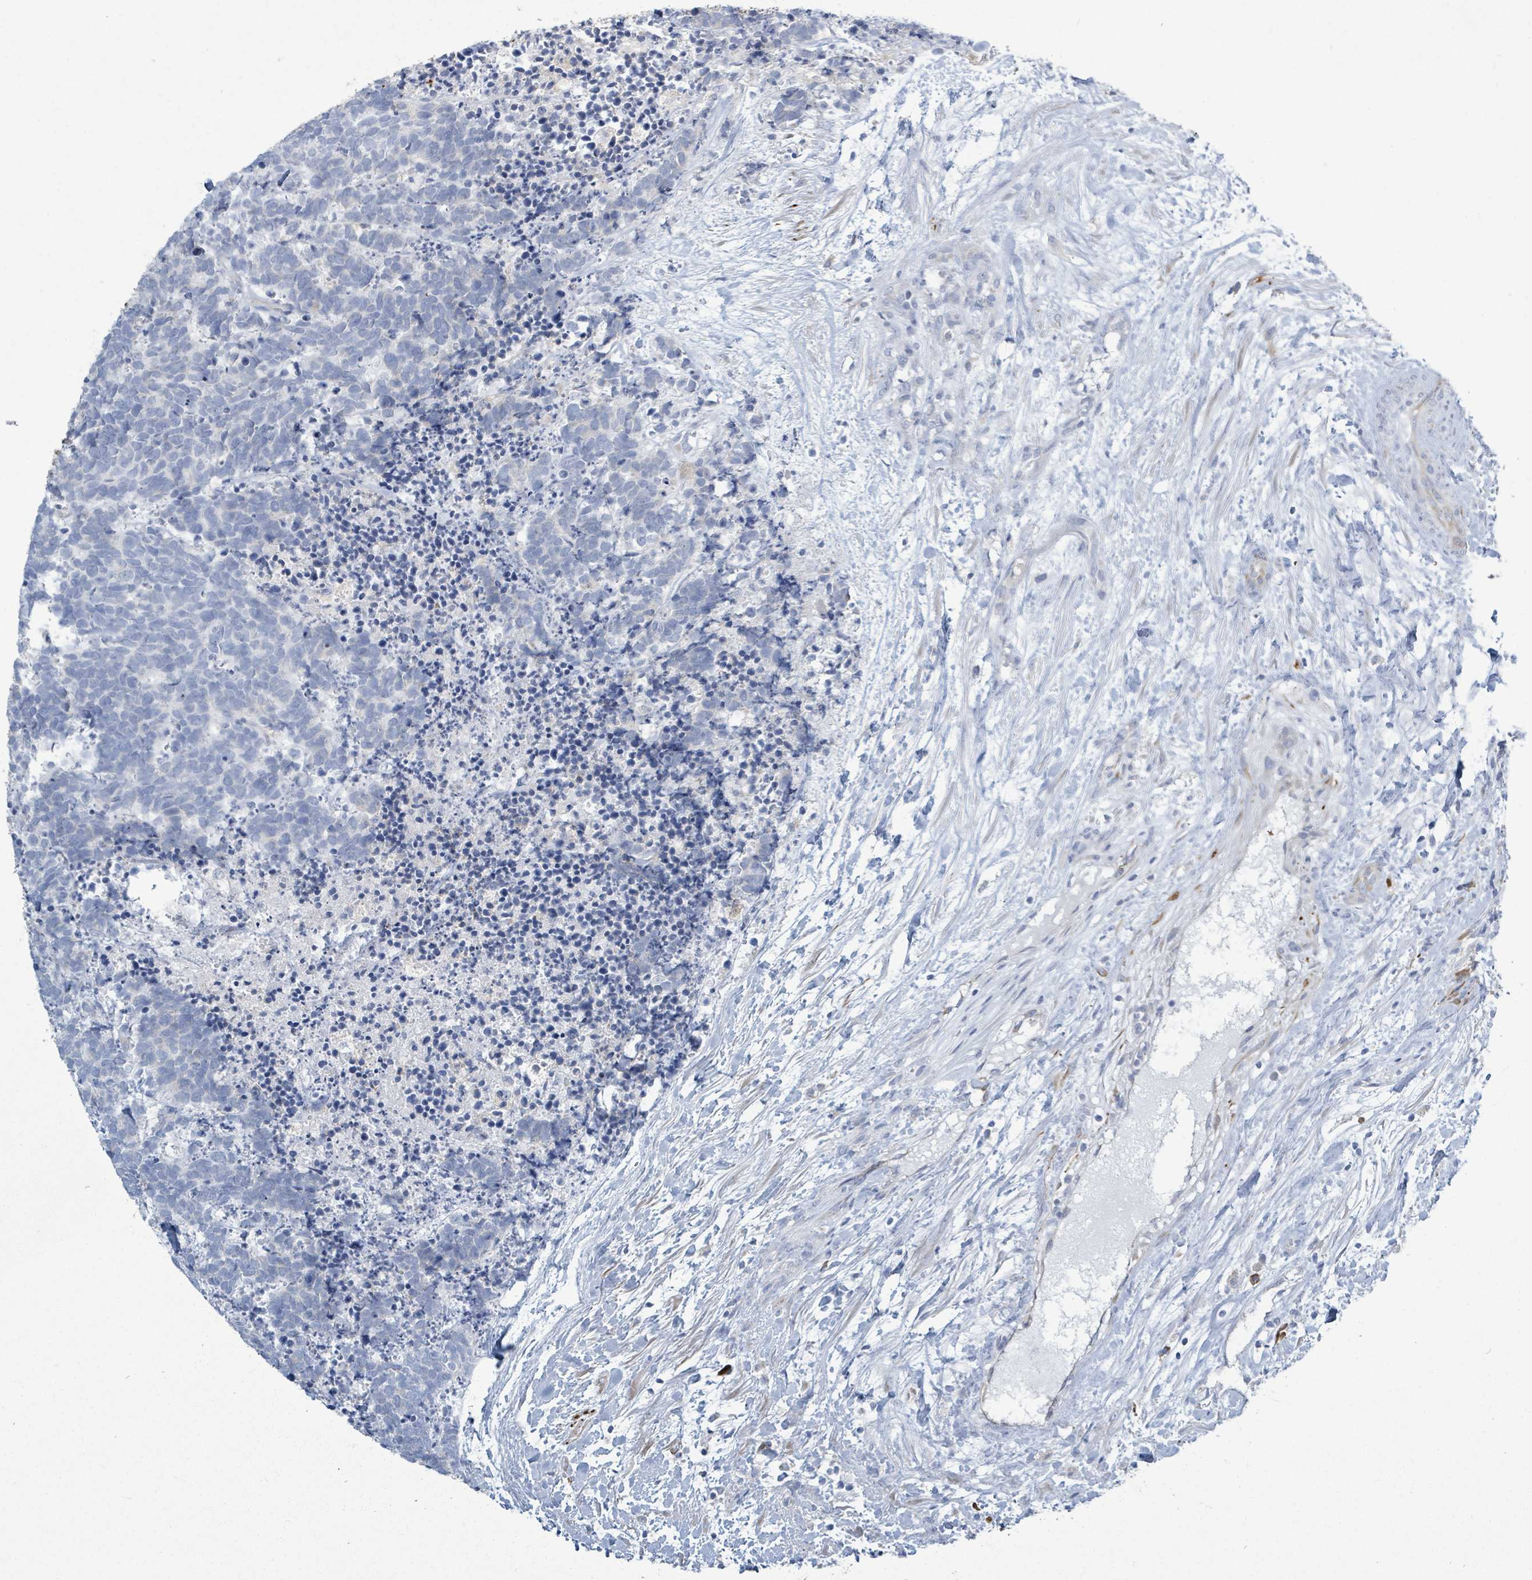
{"staining": {"intensity": "negative", "quantity": "none", "location": "none"}, "tissue": "carcinoid", "cell_type": "Tumor cells", "image_type": "cancer", "snomed": [{"axis": "morphology", "description": "Carcinoma, NOS"}, {"axis": "morphology", "description": "Carcinoid, malignant, NOS"}, {"axis": "topography", "description": "Prostate"}], "caption": "Tumor cells show no significant protein expression in carcinoid (malignant).", "gene": "SIRPB1", "patient": {"sex": "male", "age": 57}}